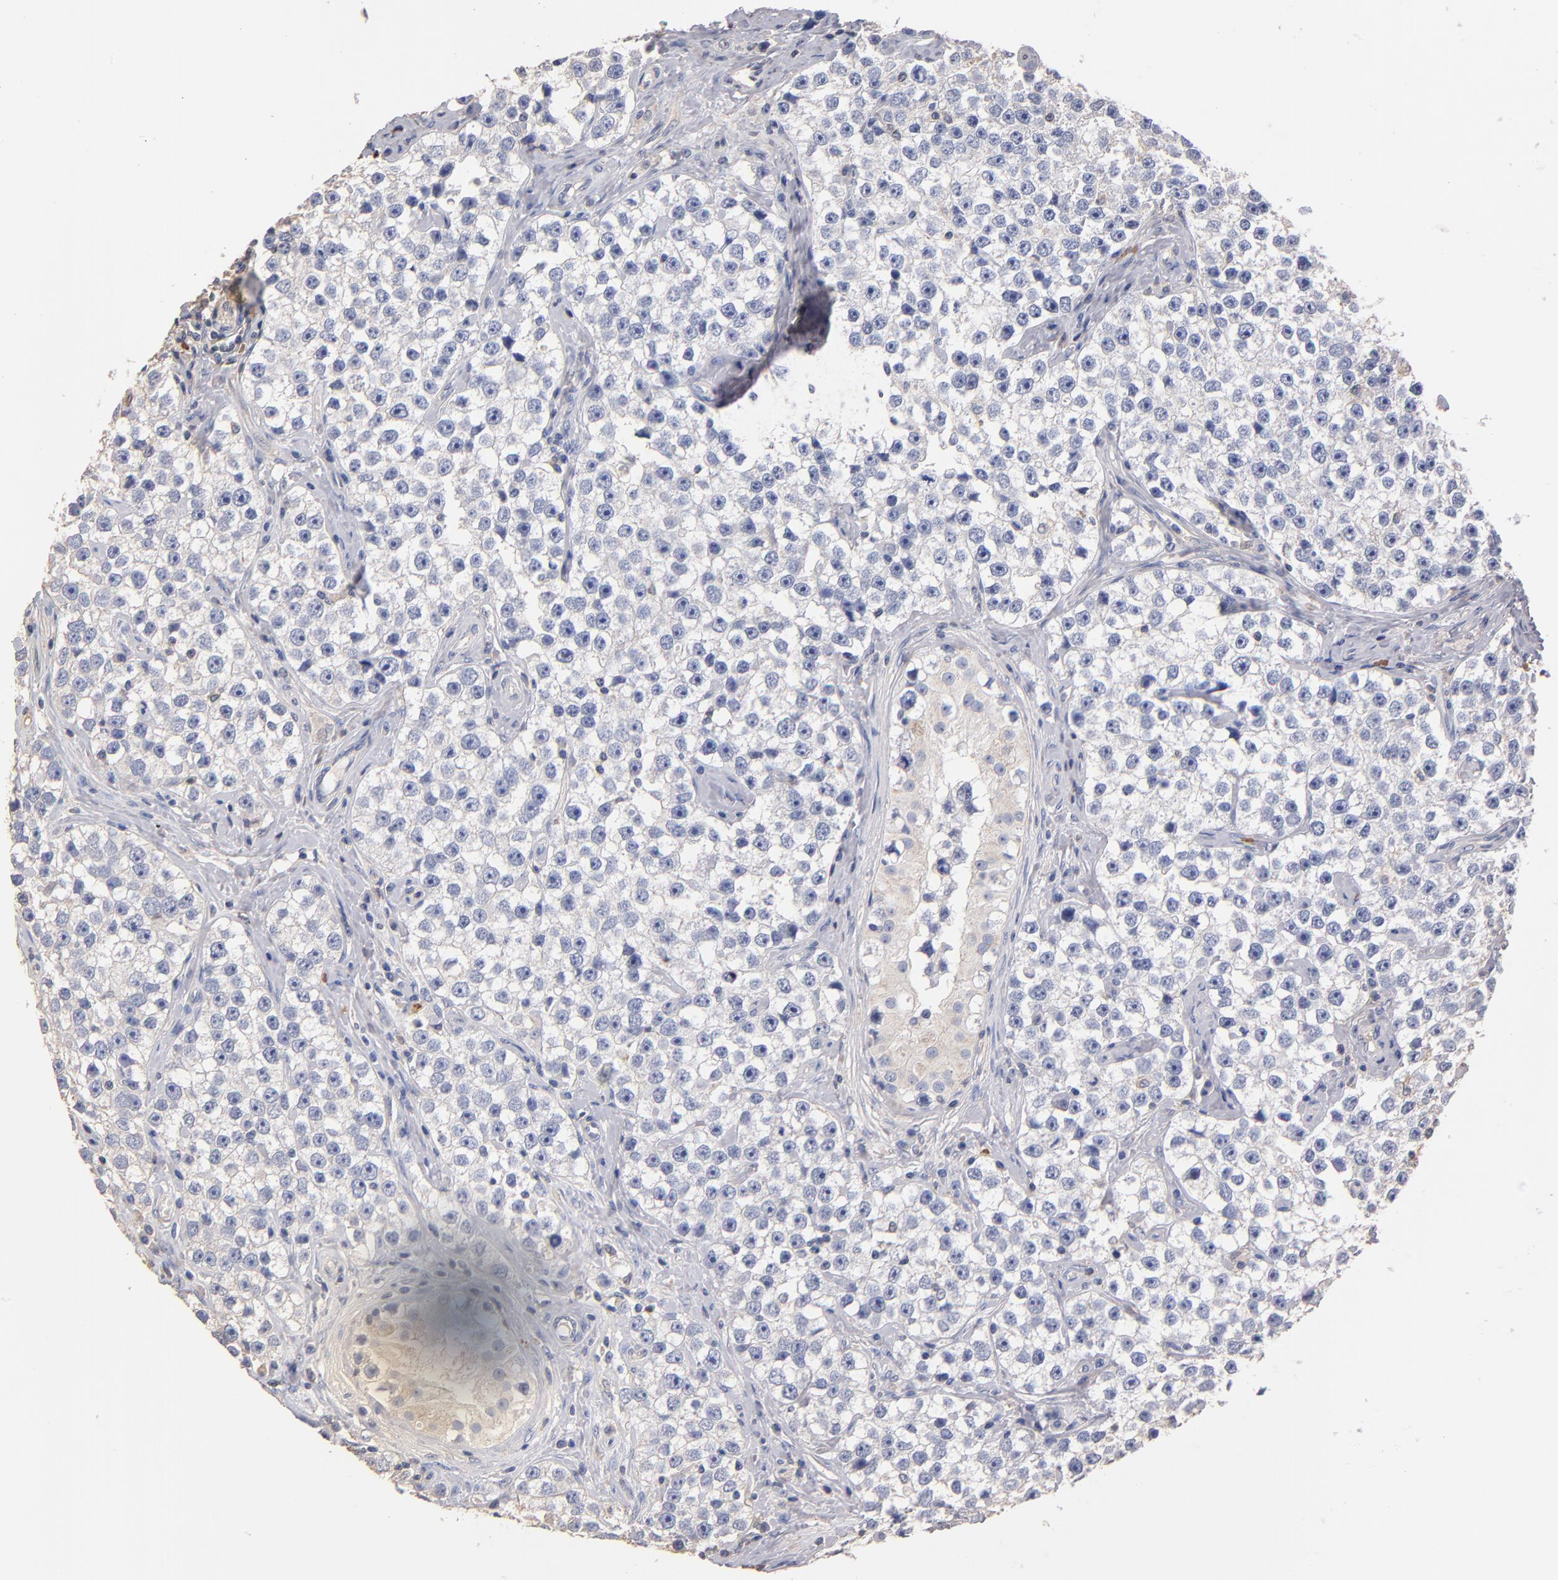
{"staining": {"intensity": "negative", "quantity": "none", "location": "none"}, "tissue": "testis cancer", "cell_type": "Tumor cells", "image_type": "cancer", "snomed": [{"axis": "morphology", "description": "Seminoma, NOS"}, {"axis": "topography", "description": "Testis"}], "caption": "A micrograph of human testis seminoma is negative for staining in tumor cells.", "gene": "RO60", "patient": {"sex": "male", "age": 32}}